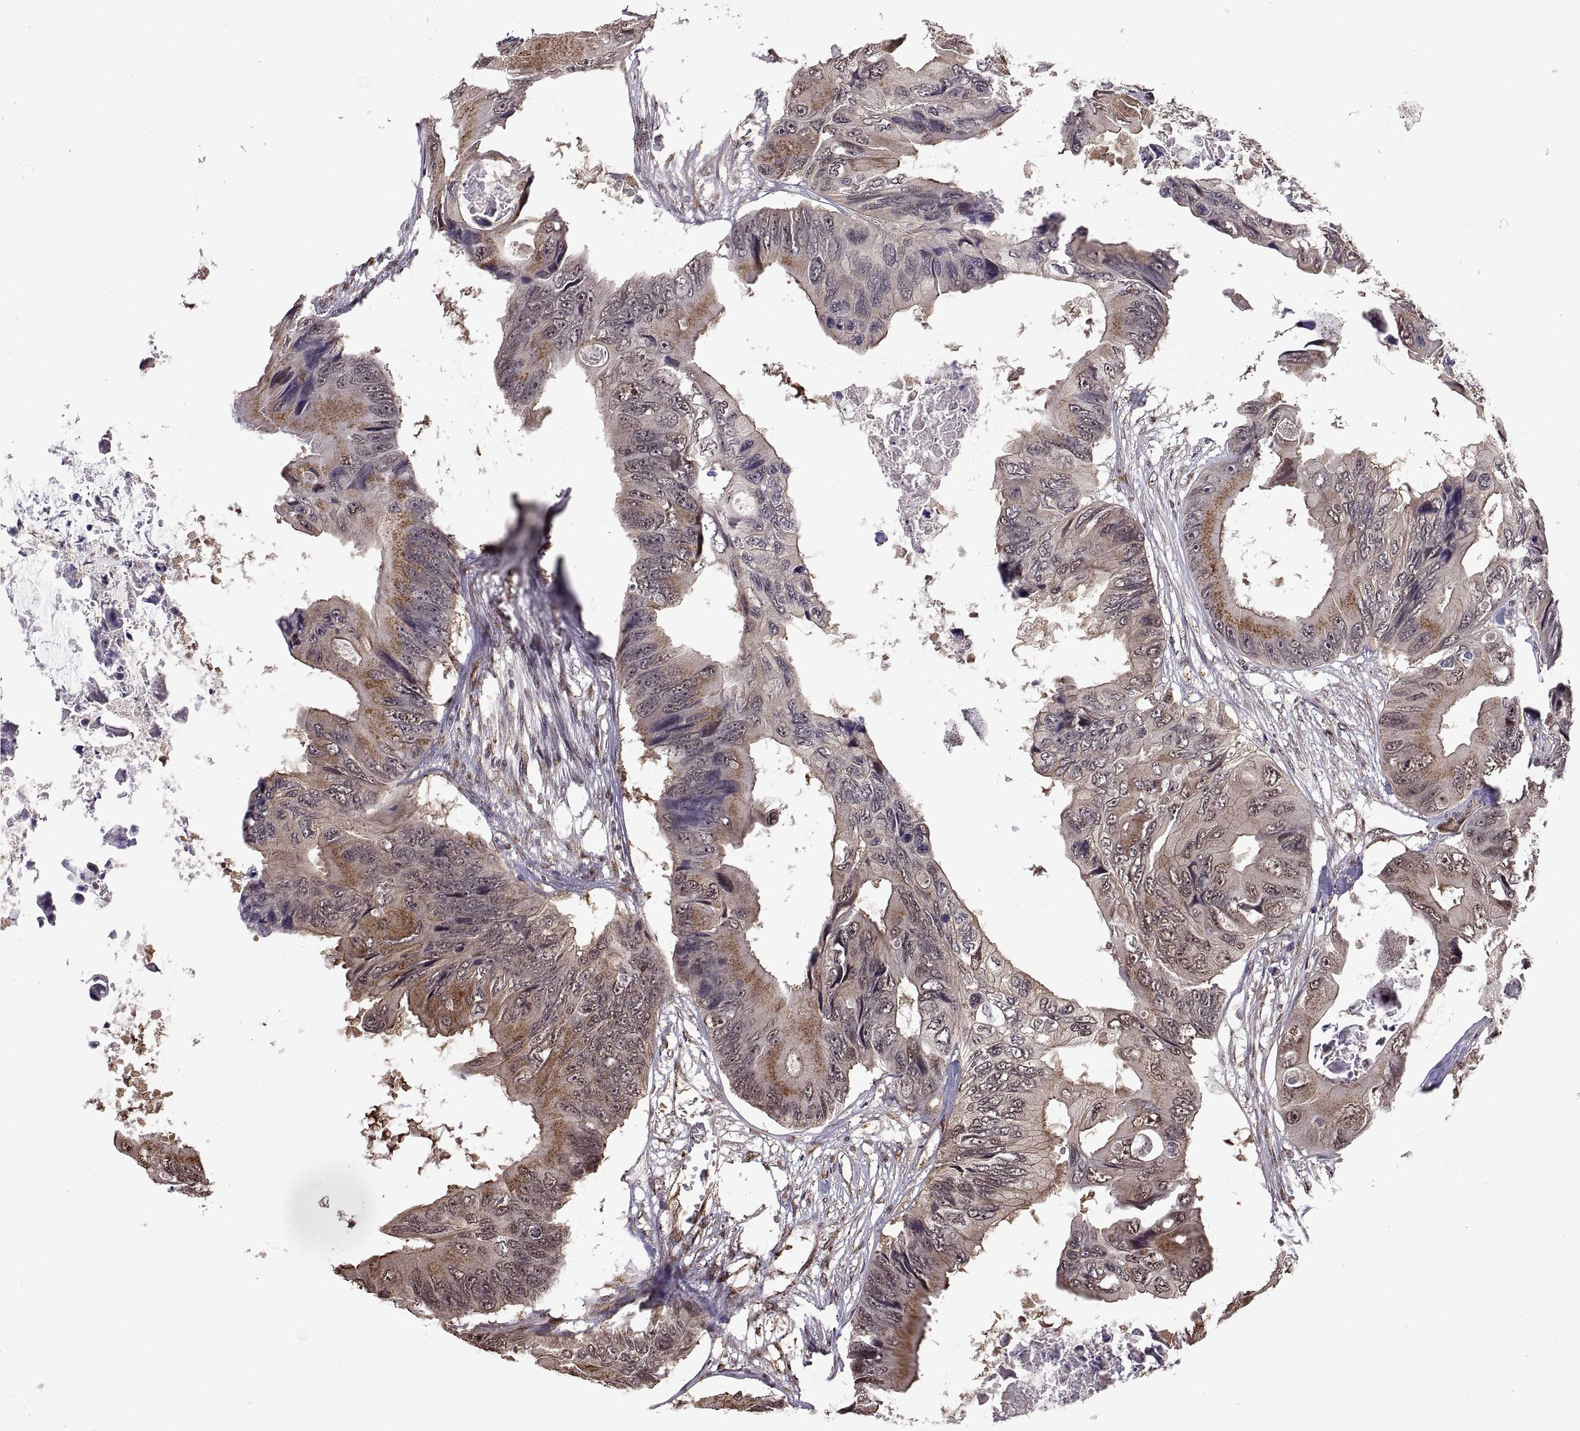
{"staining": {"intensity": "moderate", "quantity": "25%-75%", "location": "cytoplasmic/membranous"}, "tissue": "colorectal cancer", "cell_type": "Tumor cells", "image_type": "cancer", "snomed": [{"axis": "morphology", "description": "Adenocarcinoma, NOS"}, {"axis": "topography", "description": "Rectum"}], "caption": "High-power microscopy captured an immunohistochemistry image of adenocarcinoma (colorectal), revealing moderate cytoplasmic/membranous staining in about 25%-75% of tumor cells. (DAB IHC with brightfield microscopy, high magnification).", "gene": "ARRB1", "patient": {"sex": "male", "age": 63}}